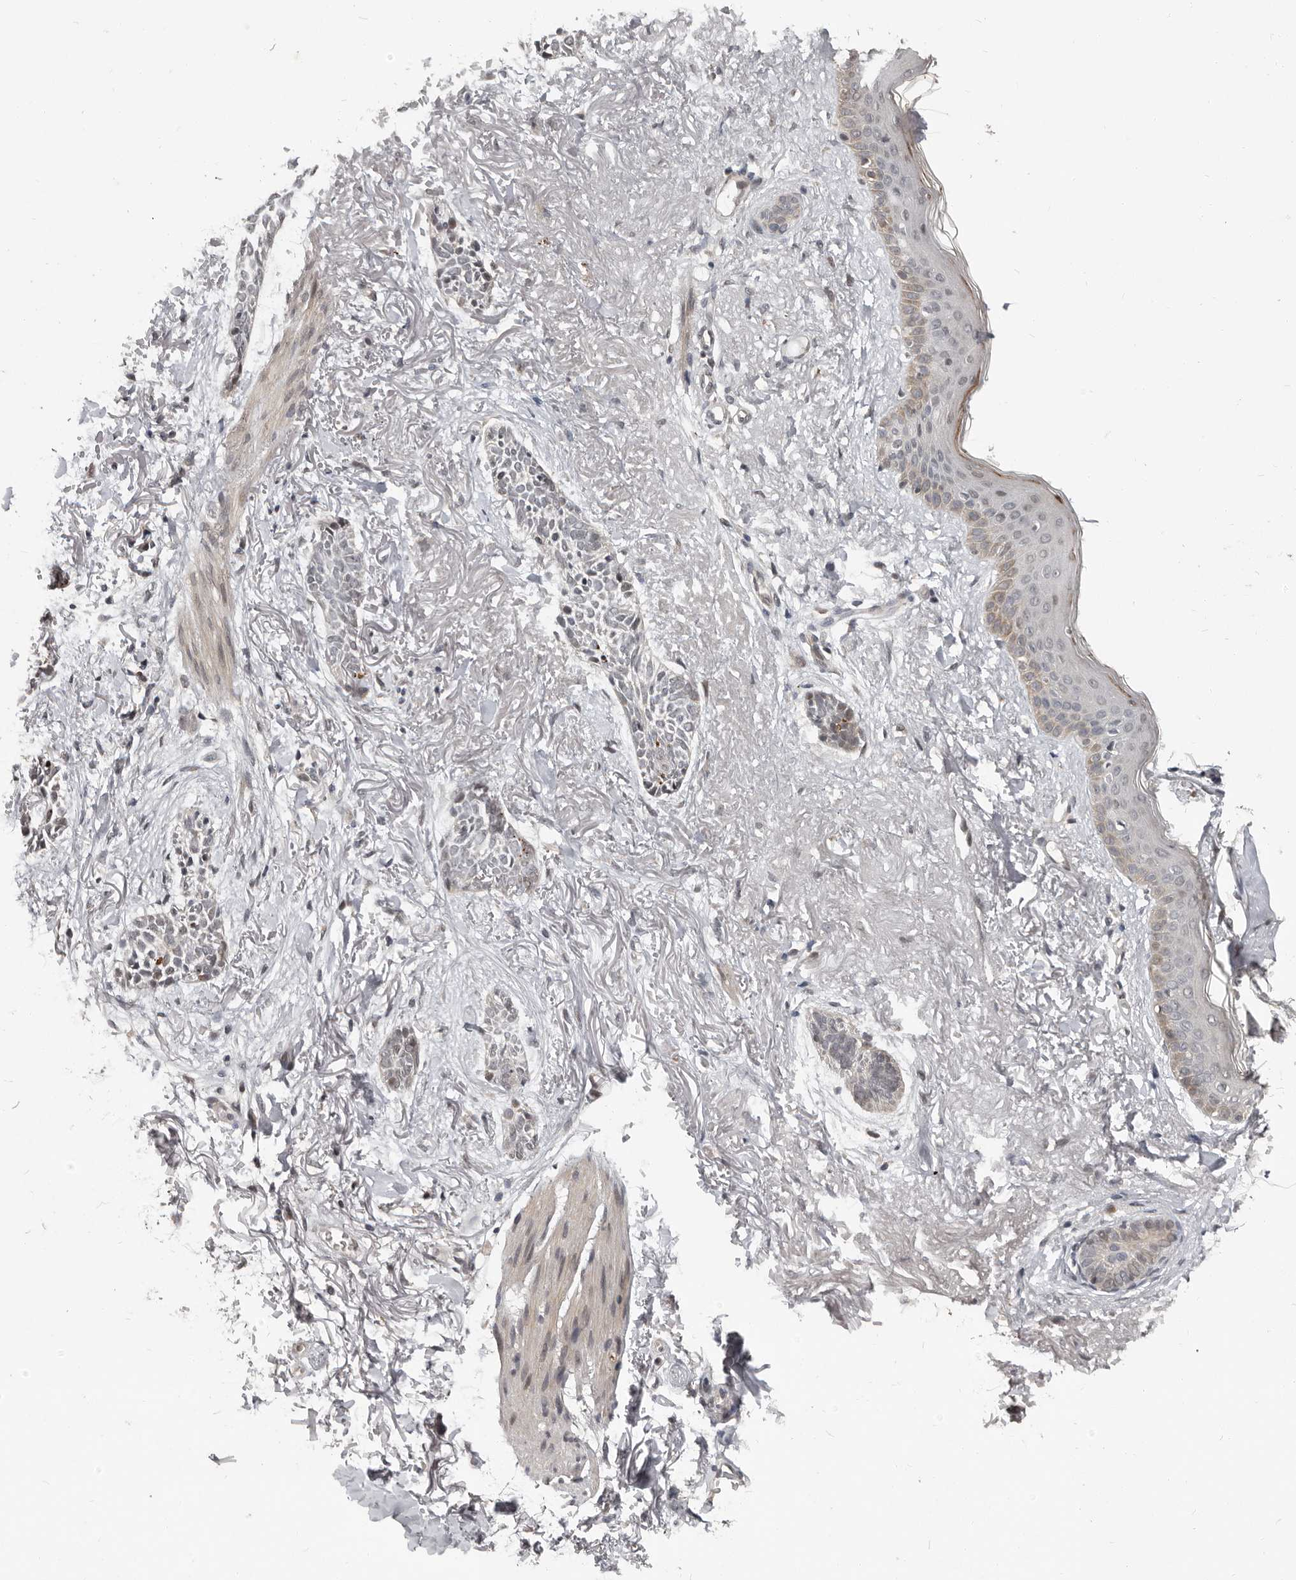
{"staining": {"intensity": "negative", "quantity": "none", "location": "none"}, "tissue": "skin cancer", "cell_type": "Tumor cells", "image_type": "cancer", "snomed": [{"axis": "morphology", "description": "Basal cell carcinoma"}, {"axis": "topography", "description": "Skin"}], "caption": "Tumor cells show no significant protein expression in skin cancer.", "gene": "APOL6", "patient": {"sex": "female", "age": 84}}